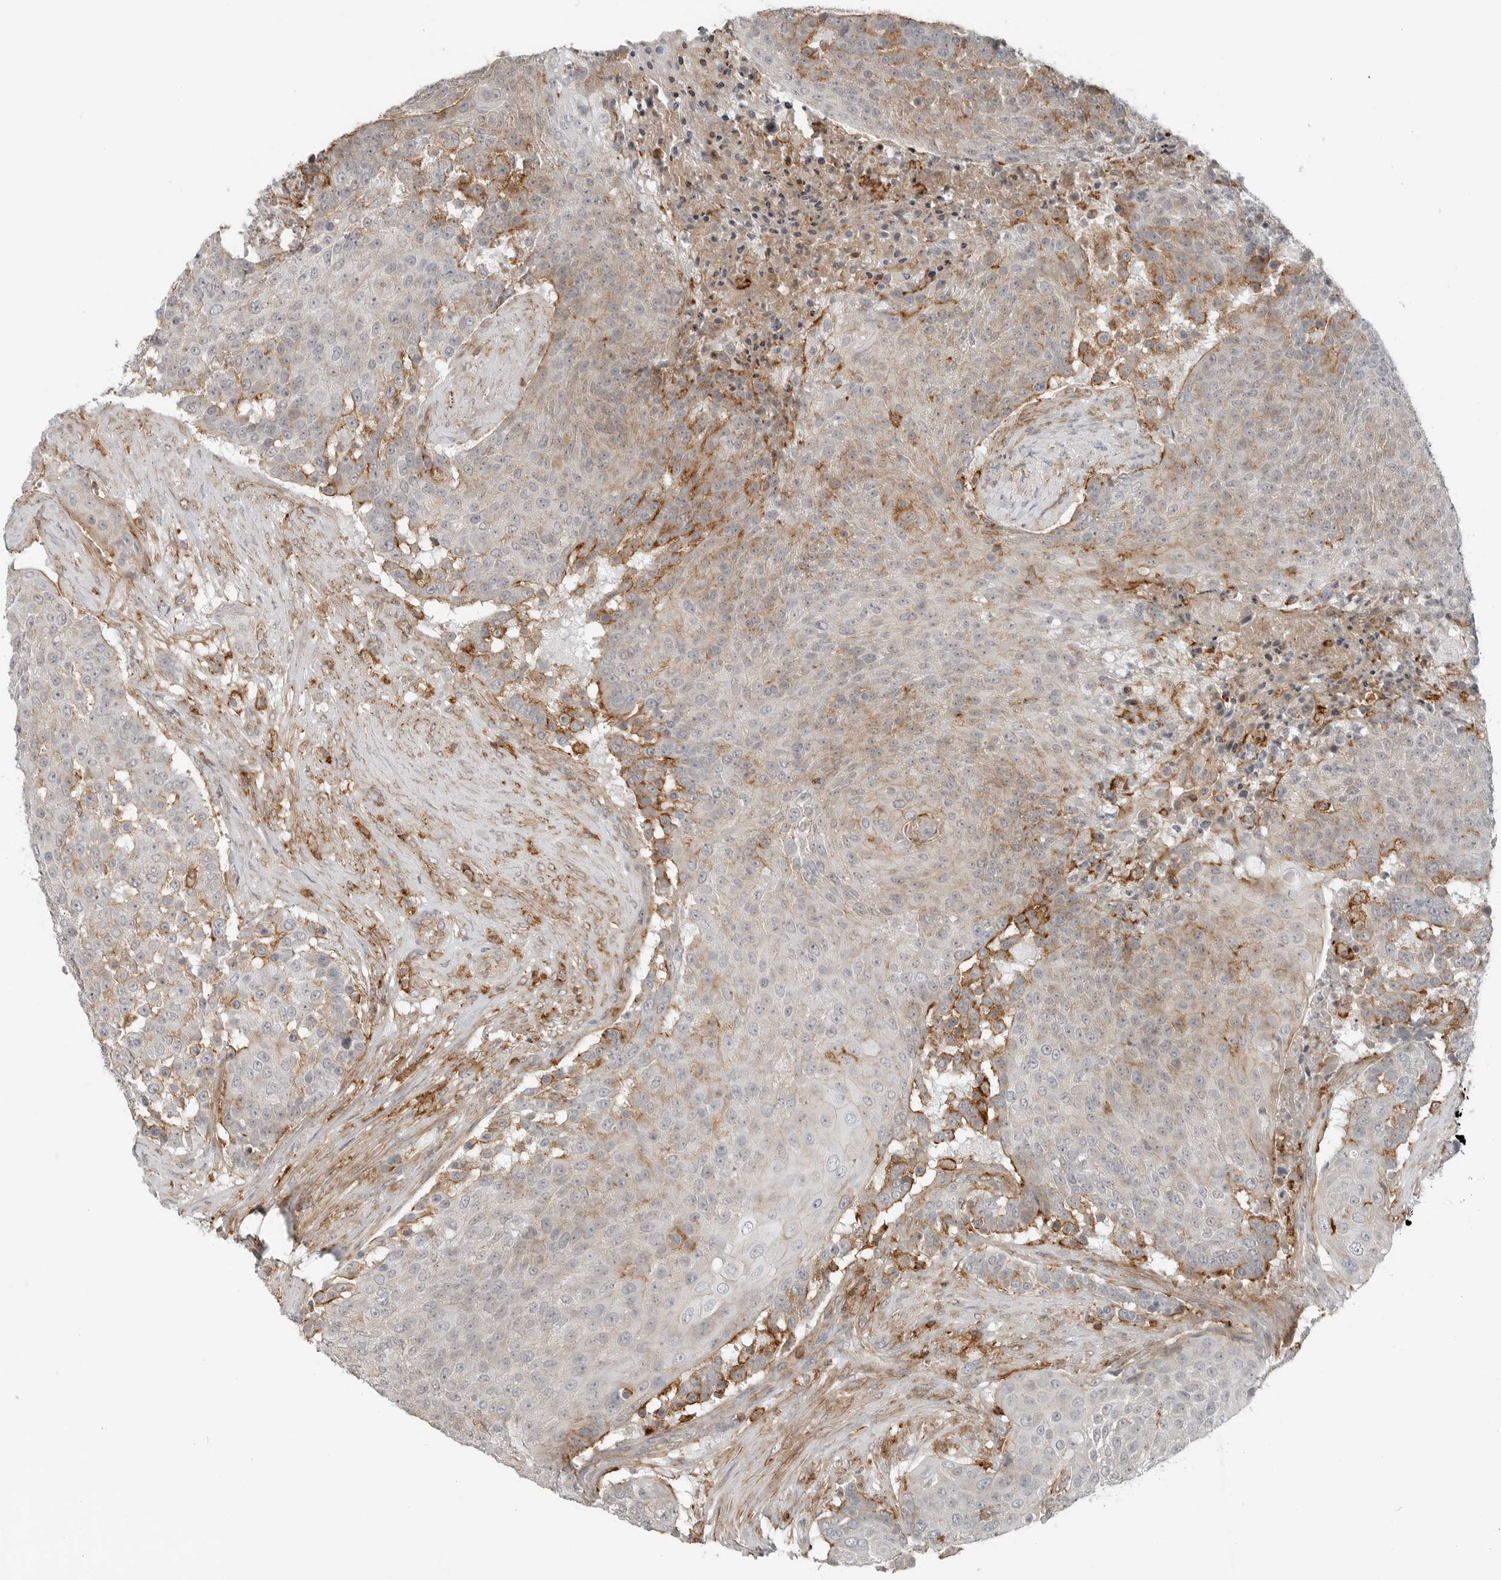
{"staining": {"intensity": "moderate", "quantity": "25%-75%", "location": "cytoplasmic/membranous"}, "tissue": "urothelial cancer", "cell_type": "Tumor cells", "image_type": "cancer", "snomed": [{"axis": "morphology", "description": "Urothelial carcinoma, High grade"}, {"axis": "topography", "description": "Urinary bladder"}], "caption": "Moderate cytoplasmic/membranous protein expression is appreciated in approximately 25%-75% of tumor cells in urothelial cancer. Using DAB (3,3'-diaminobenzidine) (brown) and hematoxylin (blue) stains, captured at high magnification using brightfield microscopy.", "gene": "LEFTY2", "patient": {"sex": "female", "age": 63}}